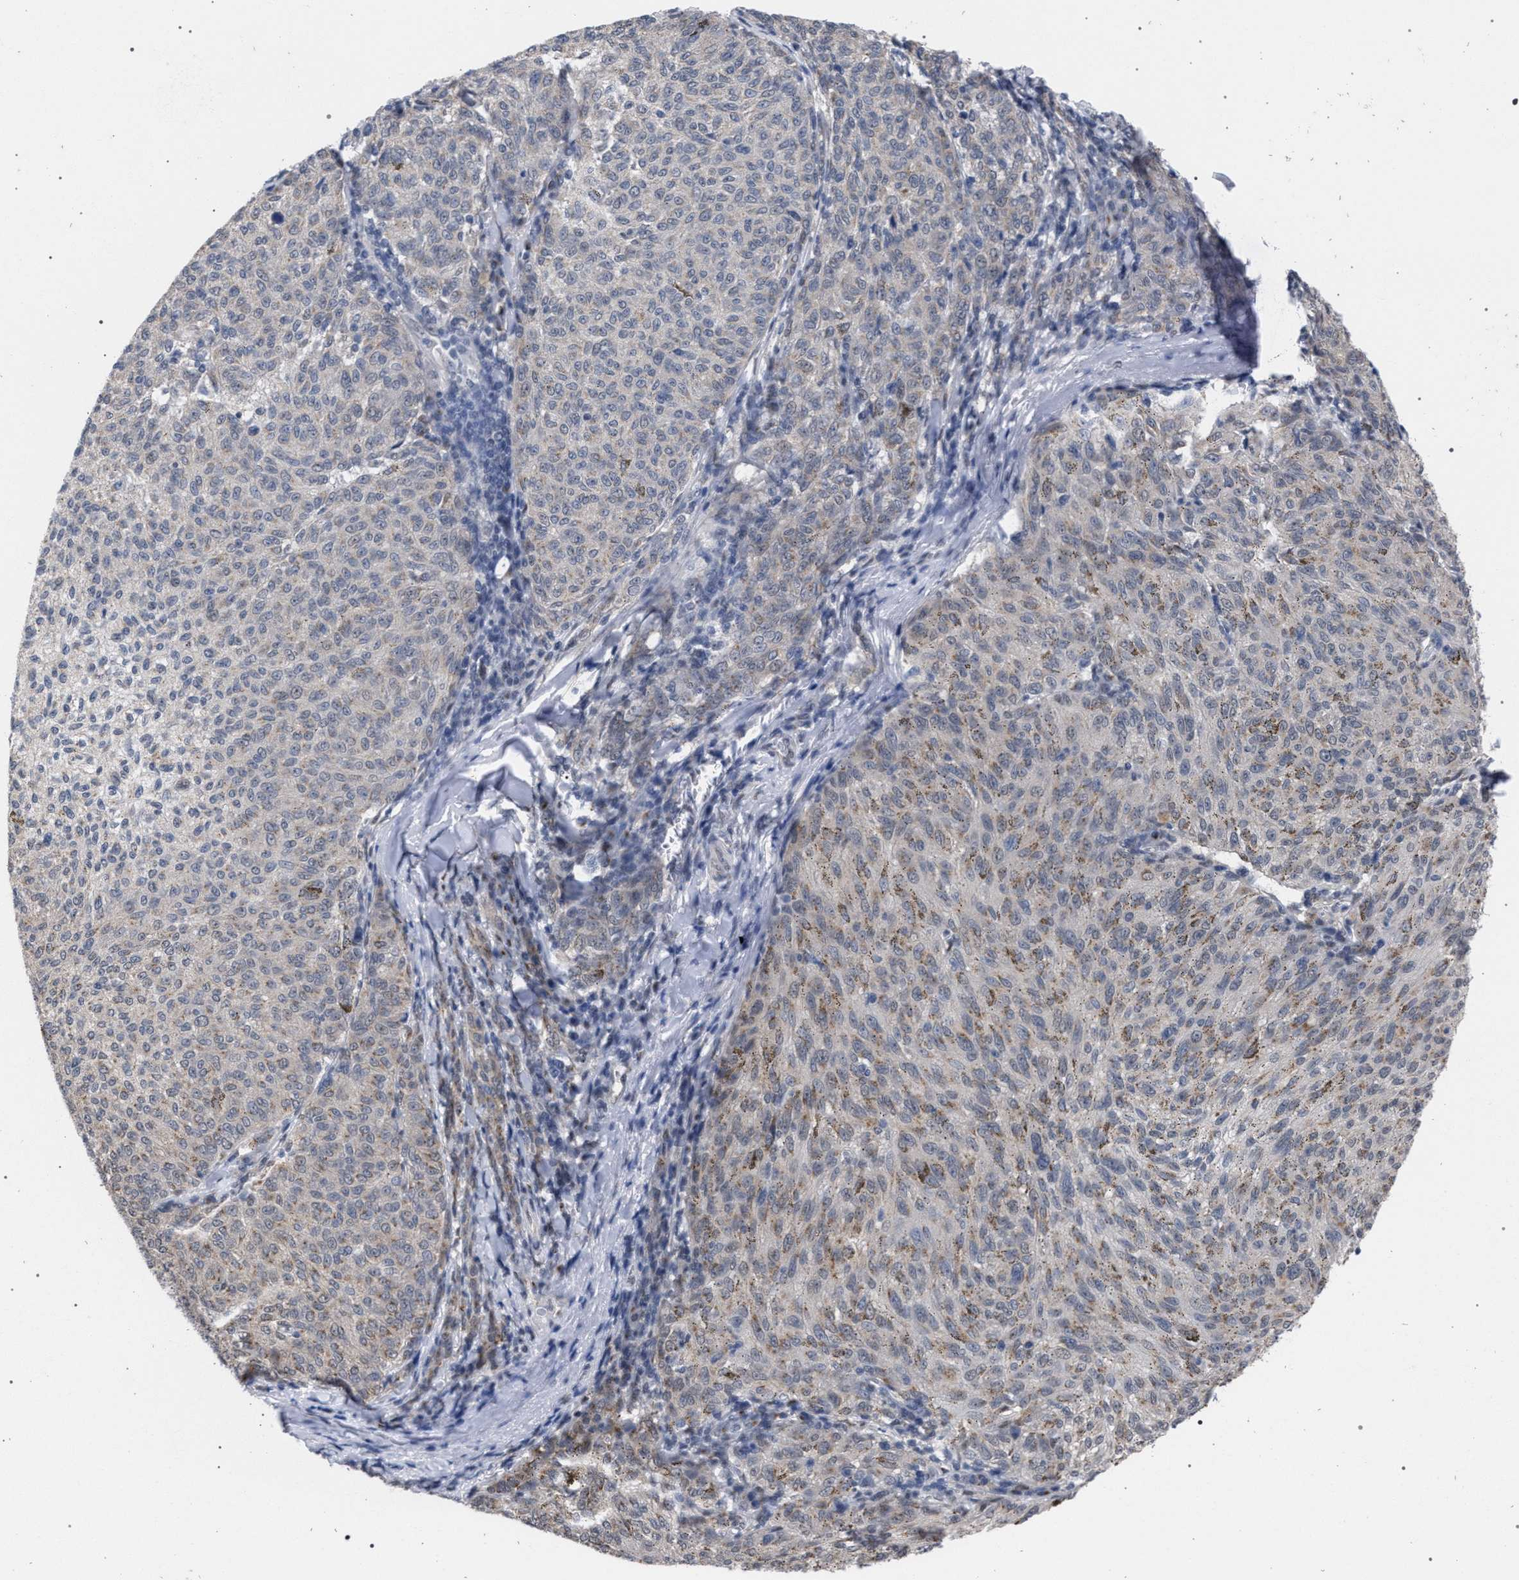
{"staining": {"intensity": "weak", "quantity": "<25%", "location": "cytoplasmic/membranous"}, "tissue": "melanoma", "cell_type": "Tumor cells", "image_type": "cancer", "snomed": [{"axis": "morphology", "description": "Malignant melanoma, NOS"}, {"axis": "topography", "description": "Skin"}], "caption": "DAB immunohistochemical staining of human malignant melanoma displays no significant expression in tumor cells.", "gene": "GOLGA2", "patient": {"sex": "female", "age": 72}}